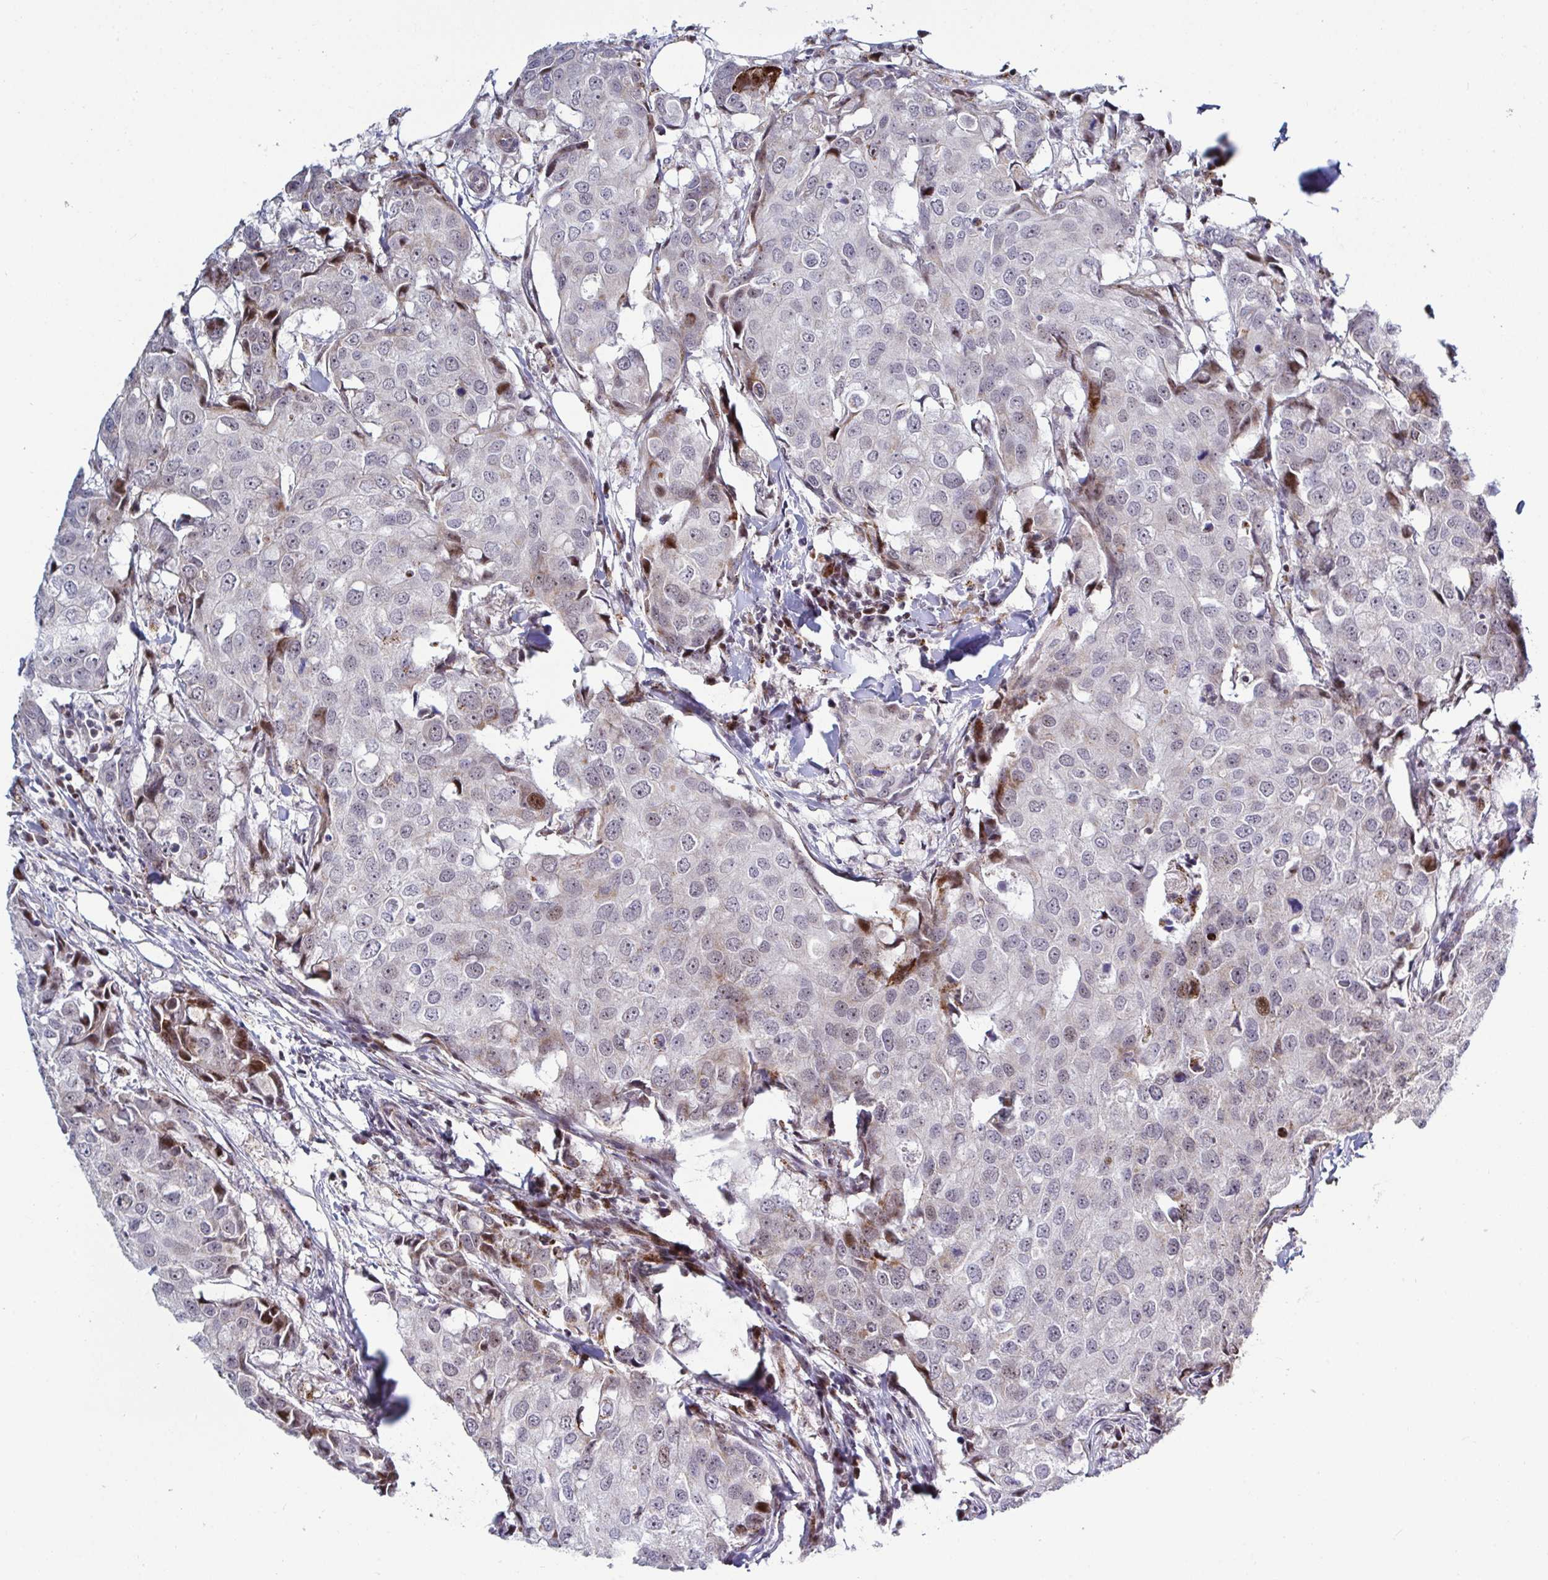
{"staining": {"intensity": "moderate", "quantity": "<25%", "location": "nuclear"}, "tissue": "breast cancer", "cell_type": "Tumor cells", "image_type": "cancer", "snomed": [{"axis": "morphology", "description": "Duct carcinoma"}, {"axis": "topography", "description": "Breast"}], "caption": "Immunohistochemistry (IHC) (DAB (3,3'-diaminobenzidine)) staining of infiltrating ductal carcinoma (breast) displays moderate nuclear protein staining in approximately <25% of tumor cells. Nuclei are stained in blue.", "gene": "DZIP1", "patient": {"sex": "female", "age": 27}}